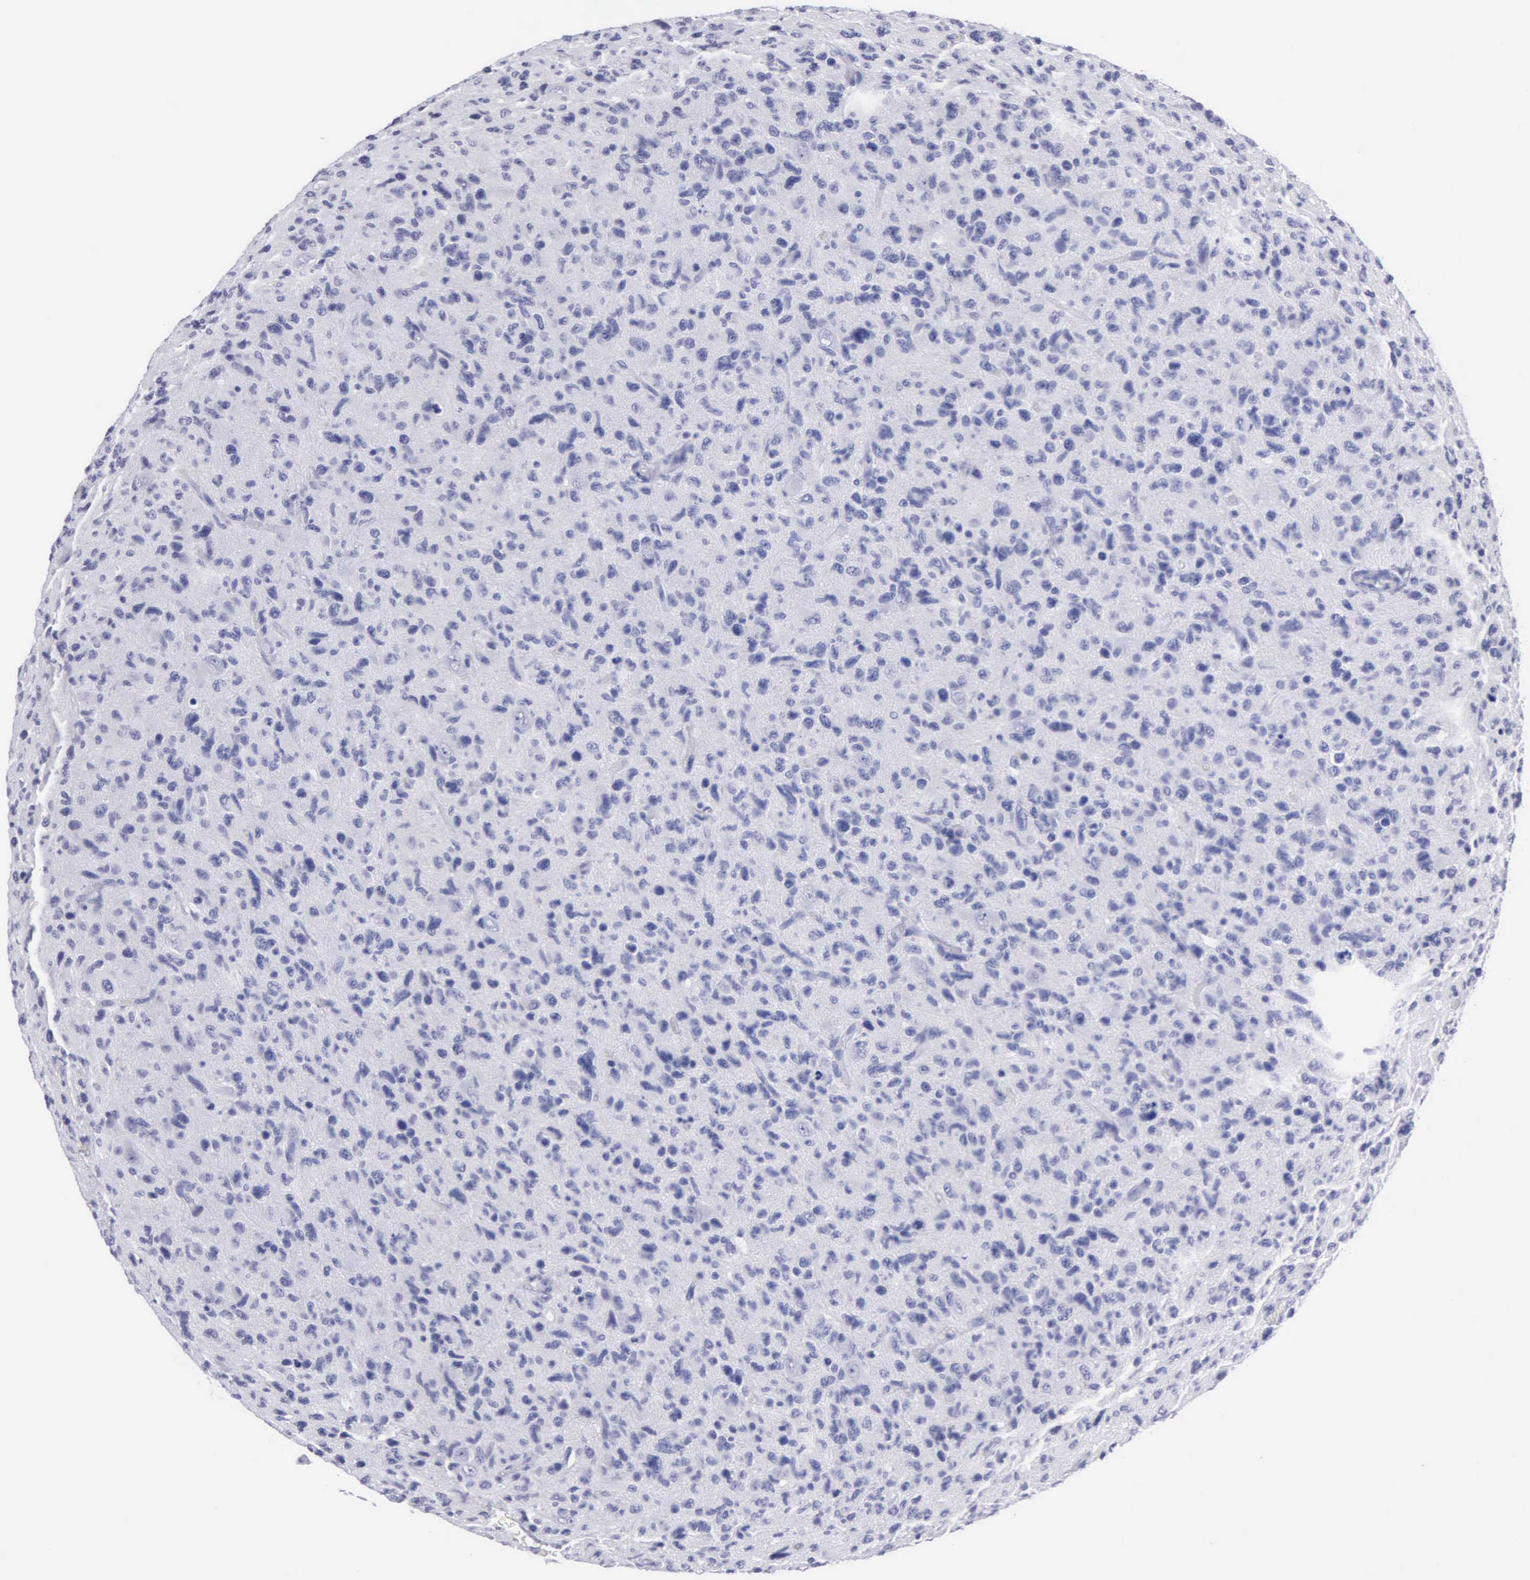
{"staining": {"intensity": "negative", "quantity": "none", "location": "none"}, "tissue": "glioma", "cell_type": "Tumor cells", "image_type": "cancer", "snomed": [{"axis": "morphology", "description": "Glioma, malignant, High grade"}, {"axis": "topography", "description": "Brain"}], "caption": "IHC photomicrograph of neoplastic tissue: glioma stained with DAB reveals no significant protein staining in tumor cells.", "gene": "CYP19A1", "patient": {"sex": "female", "age": 60}}